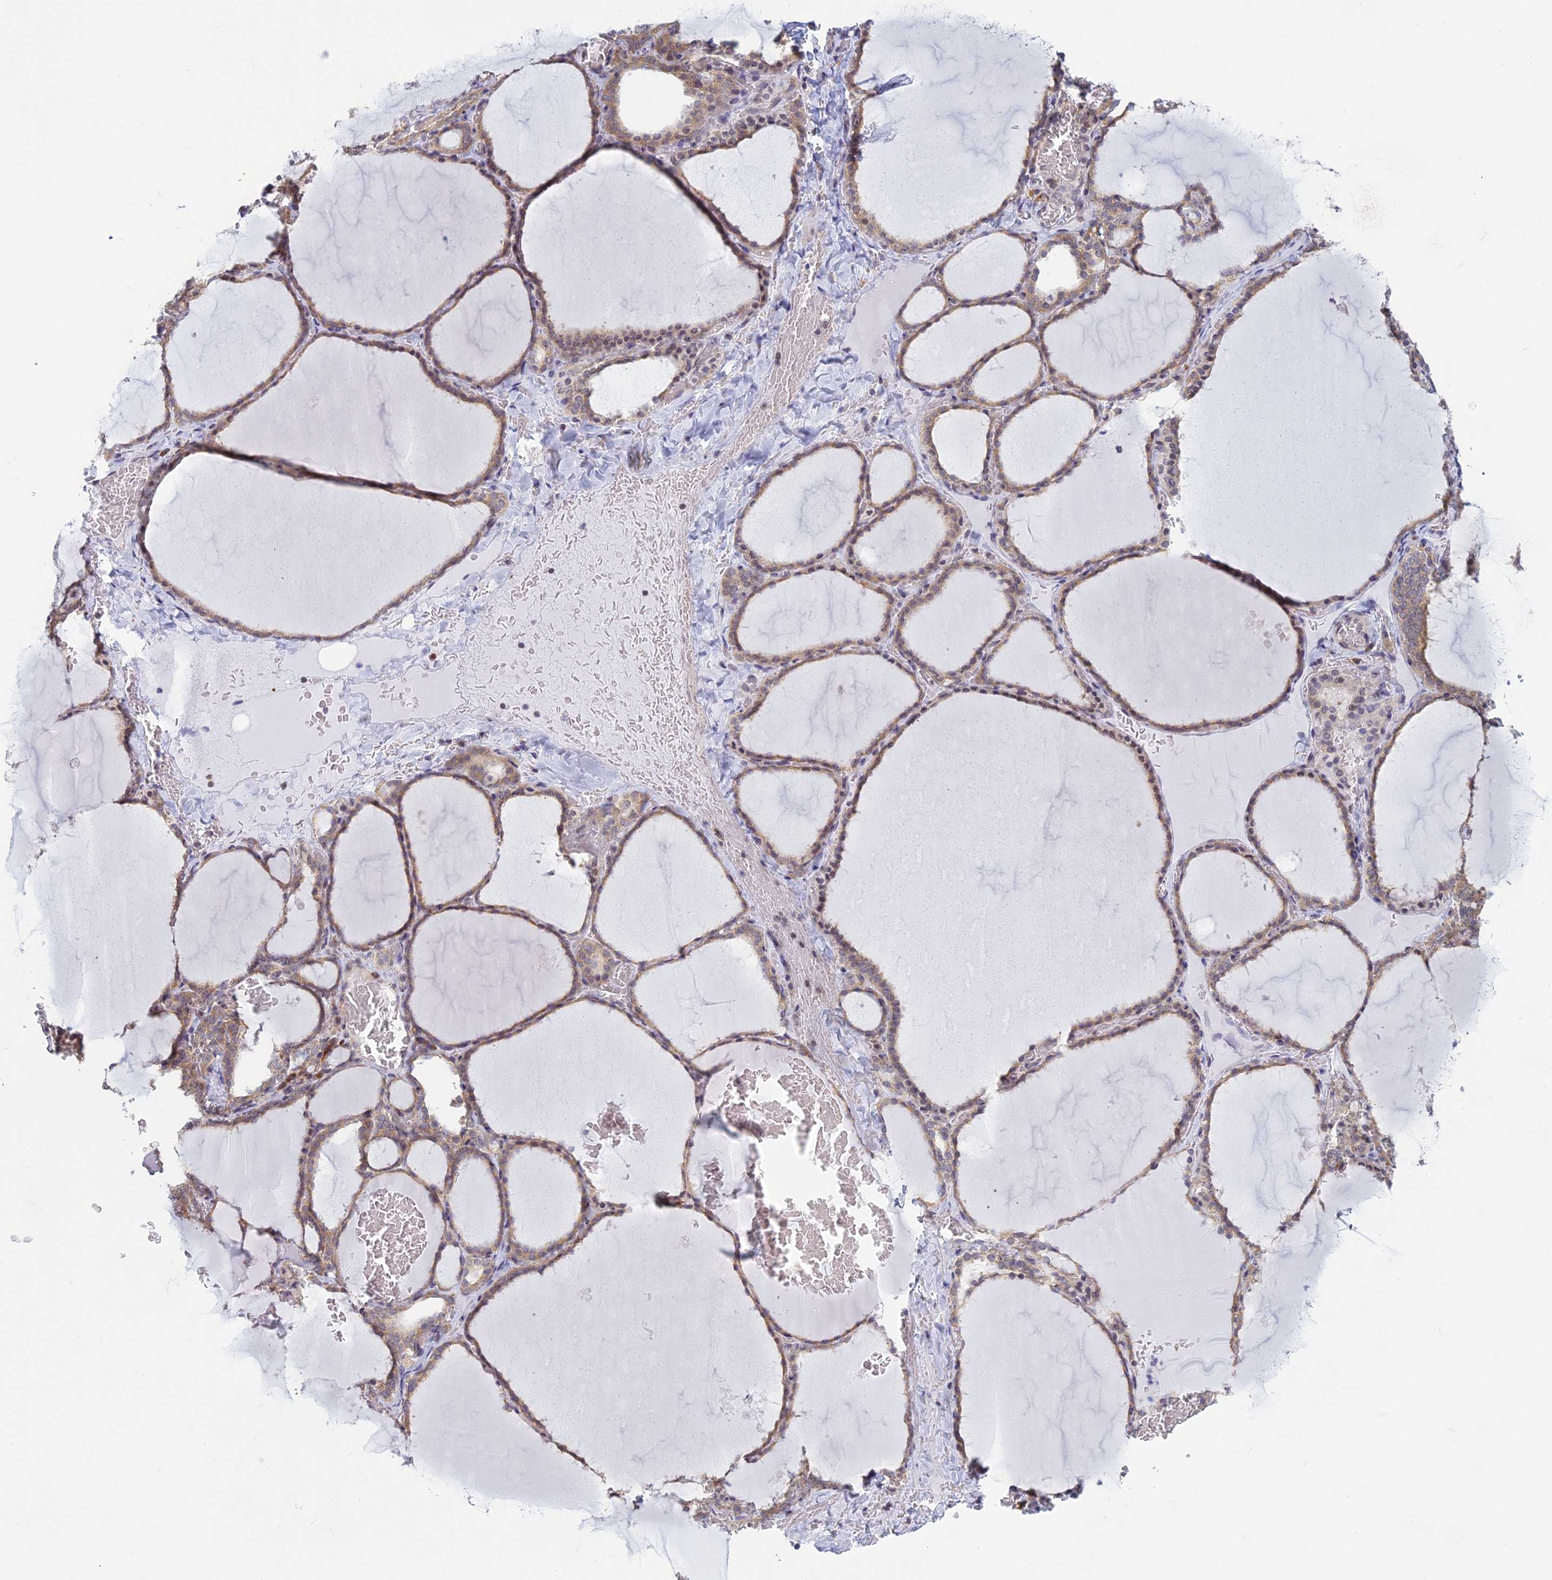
{"staining": {"intensity": "weak", "quantity": ">75%", "location": "cytoplasmic/membranous"}, "tissue": "thyroid gland", "cell_type": "Glandular cells", "image_type": "normal", "snomed": [{"axis": "morphology", "description": "Normal tissue, NOS"}, {"axis": "topography", "description": "Thyroid gland"}], "caption": "Immunohistochemistry of normal thyroid gland displays low levels of weak cytoplasmic/membranous positivity in about >75% of glandular cells.", "gene": "RPS19BP1", "patient": {"sex": "female", "age": 39}}